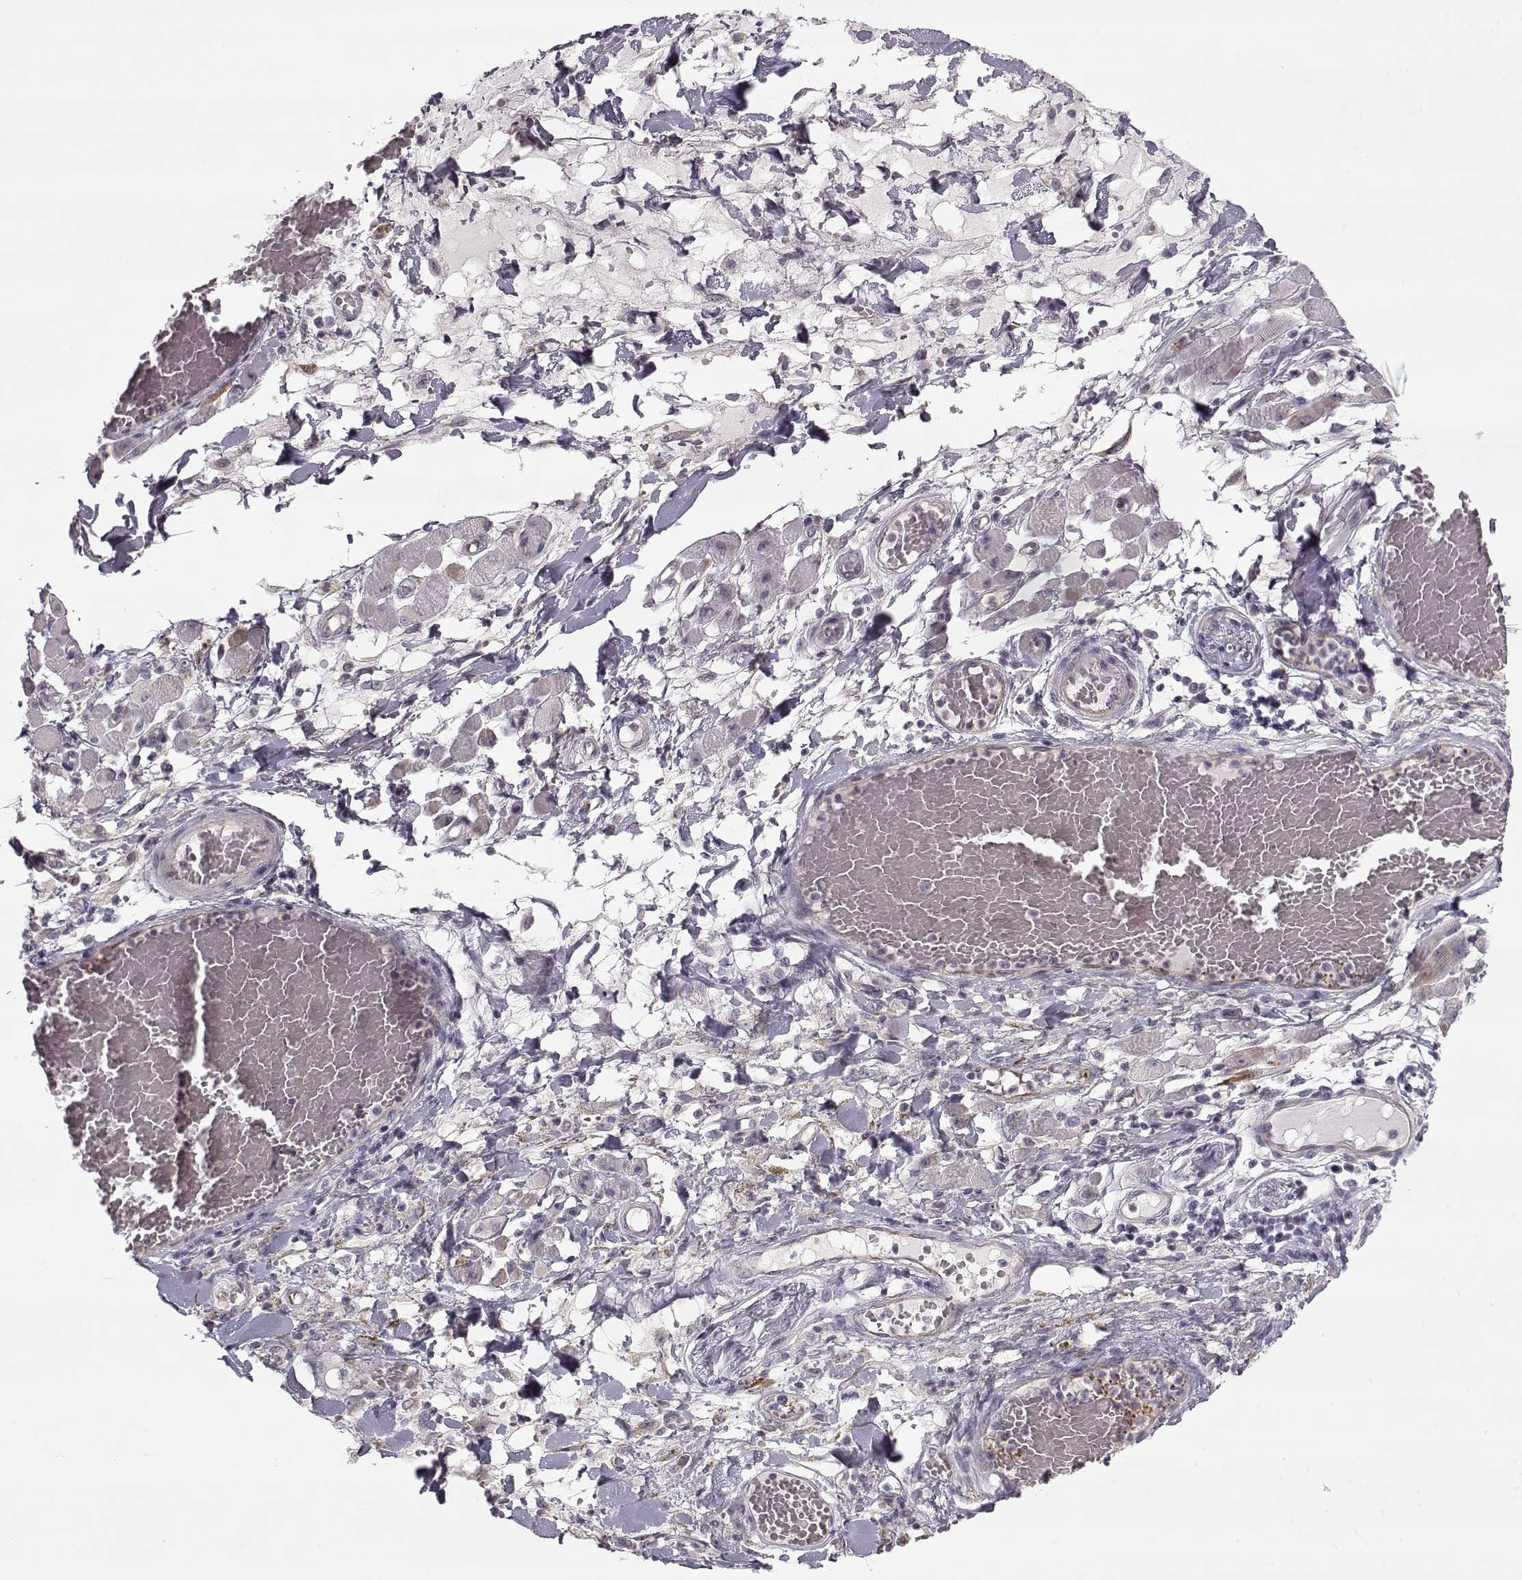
{"staining": {"intensity": "negative", "quantity": "none", "location": "none"}, "tissue": "melanoma", "cell_type": "Tumor cells", "image_type": "cancer", "snomed": [{"axis": "morphology", "description": "Malignant melanoma, NOS"}, {"axis": "topography", "description": "Skin"}], "caption": "A high-resolution photomicrograph shows immunohistochemistry staining of malignant melanoma, which demonstrates no significant expression in tumor cells.", "gene": "PNMT", "patient": {"sex": "female", "age": 91}}